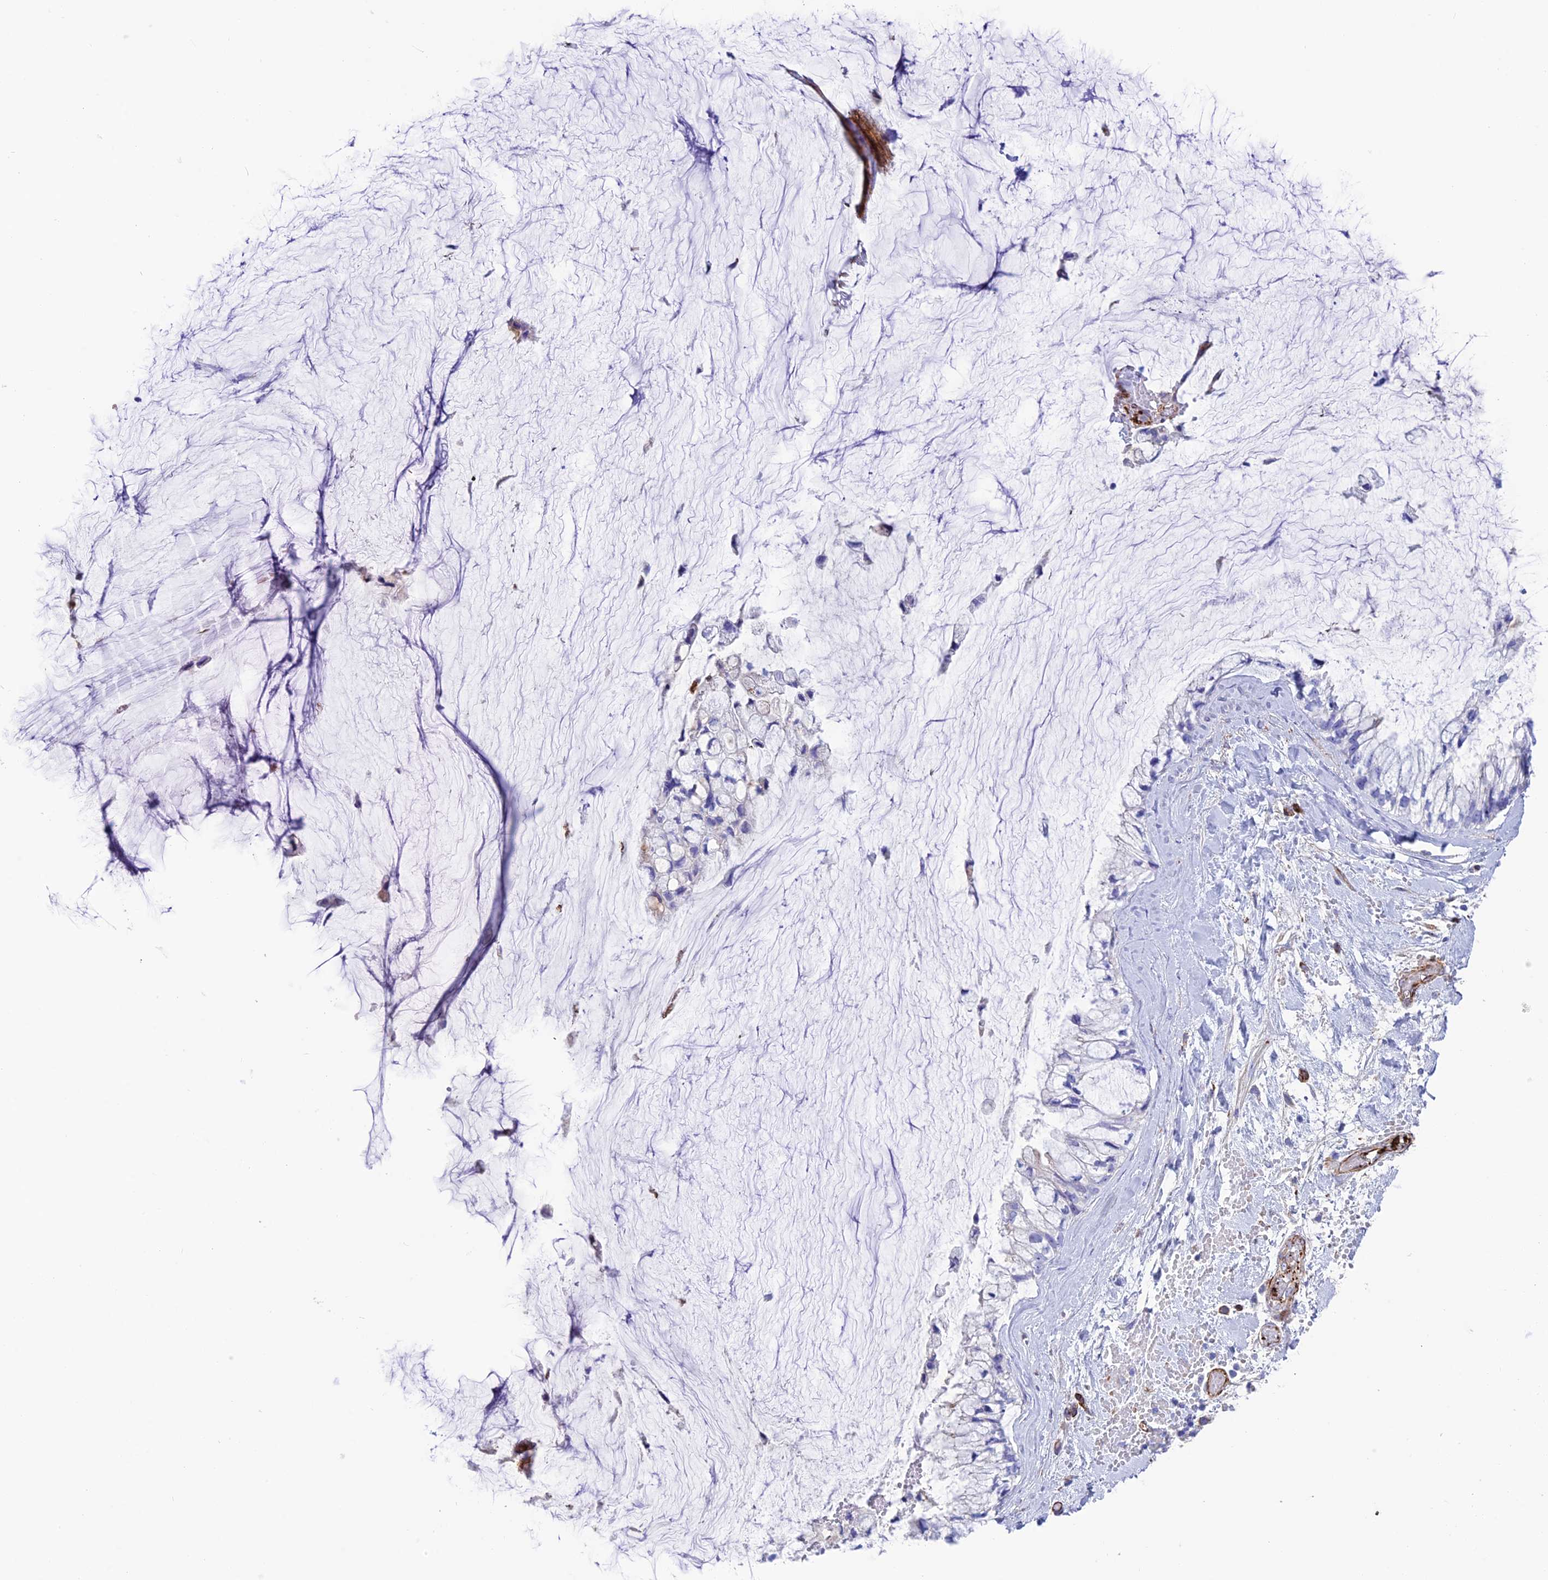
{"staining": {"intensity": "negative", "quantity": "none", "location": "none"}, "tissue": "ovarian cancer", "cell_type": "Tumor cells", "image_type": "cancer", "snomed": [{"axis": "morphology", "description": "Cystadenocarcinoma, mucinous, NOS"}, {"axis": "topography", "description": "Ovary"}], "caption": "This is a micrograph of IHC staining of ovarian cancer (mucinous cystadenocarcinoma), which shows no positivity in tumor cells.", "gene": "REX1BD", "patient": {"sex": "female", "age": 39}}